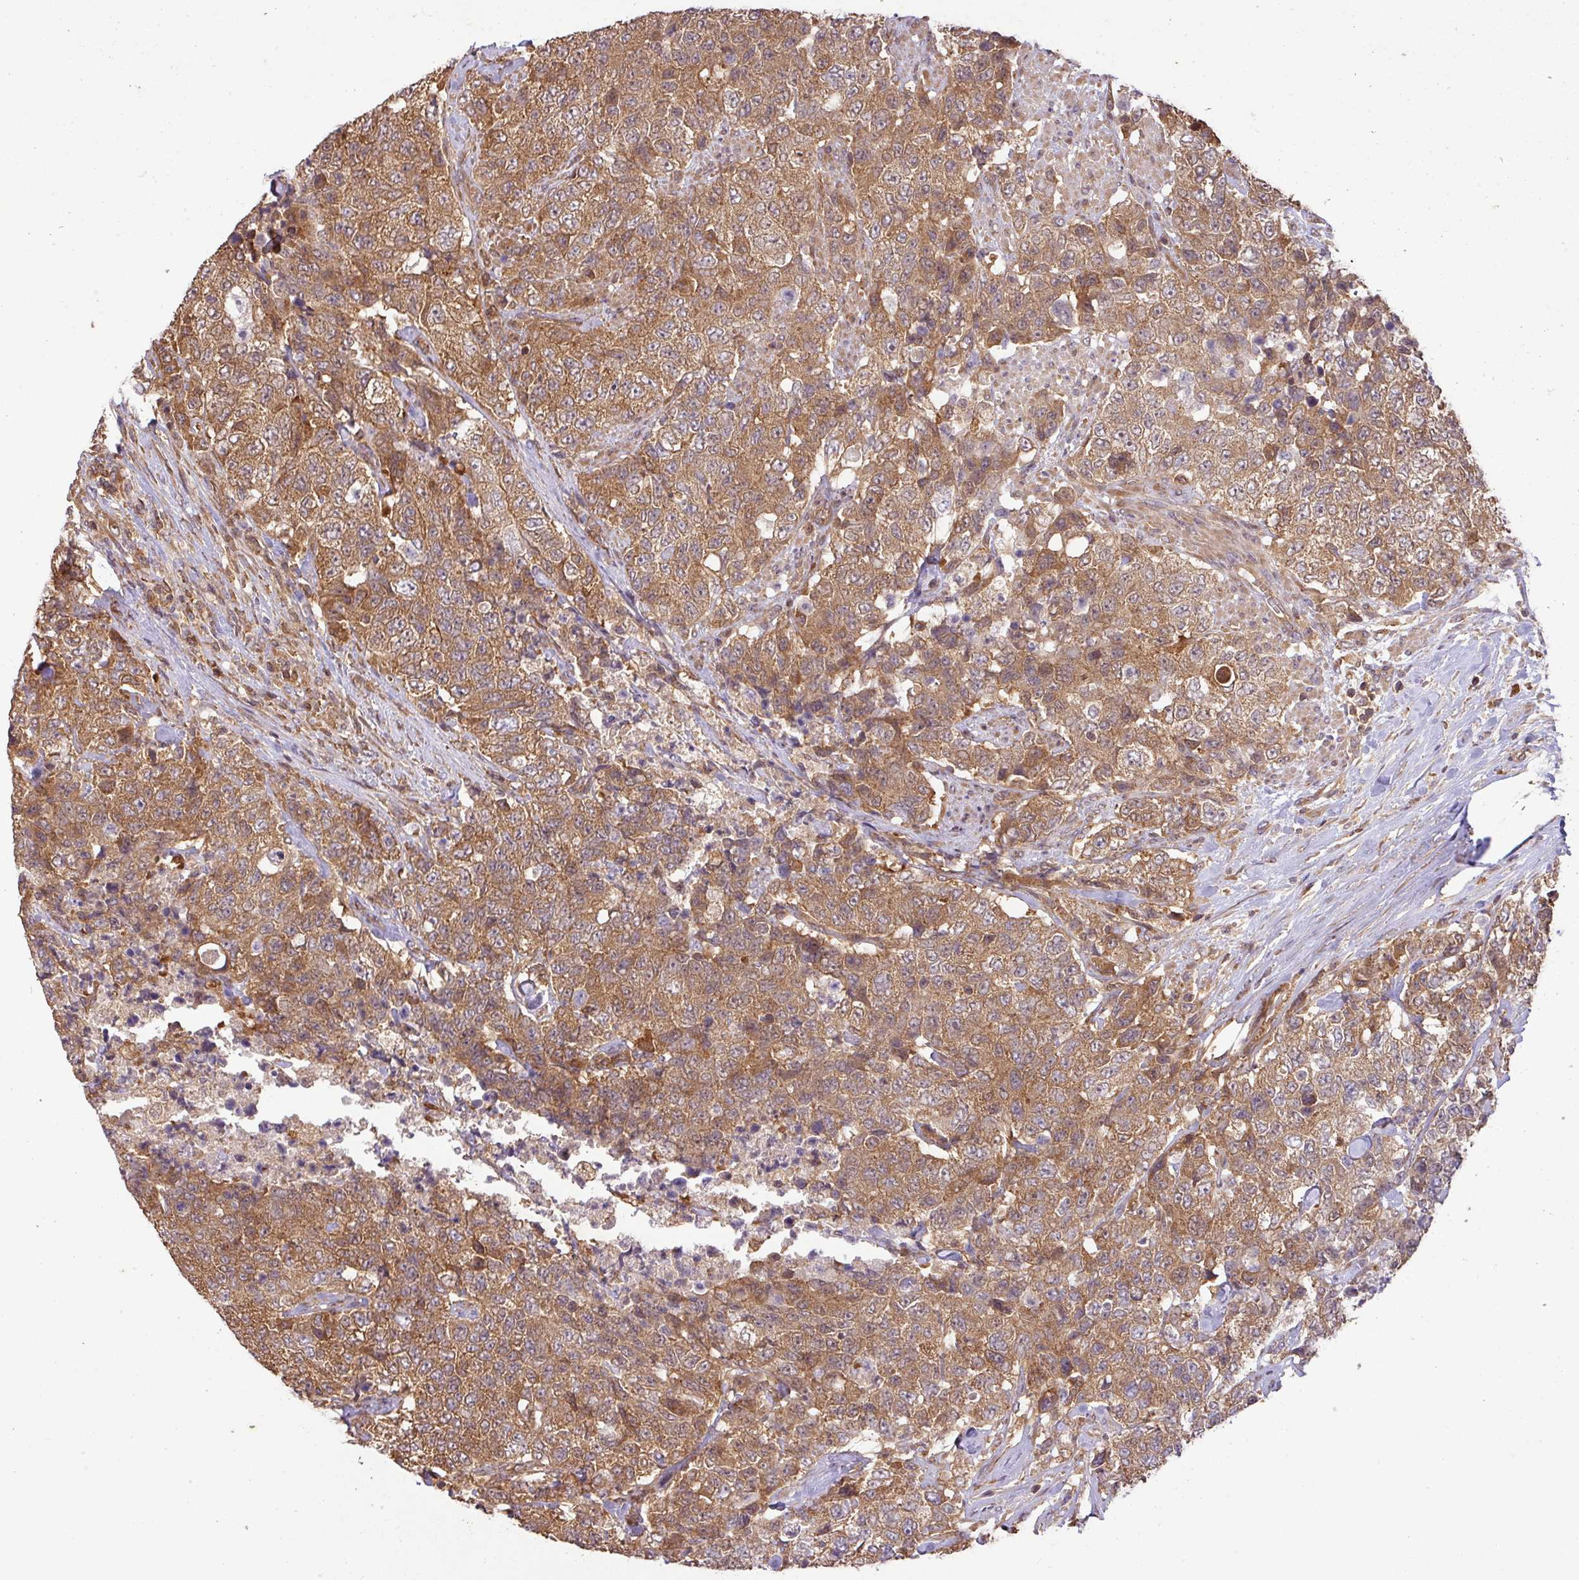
{"staining": {"intensity": "moderate", "quantity": ">75%", "location": "cytoplasmic/membranous"}, "tissue": "urothelial cancer", "cell_type": "Tumor cells", "image_type": "cancer", "snomed": [{"axis": "morphology", "description": "Urothelial carcinoma, High grade"}, {"axis": "topography", "description": "Urinary bladder"}], "caption": "This micrograph exhibits immunohistochemistry staining of urothelial cancer, with medium moderate cytoplasmic/membranous positivity in about >75% of tumor cells.", "gene": "GSPT1", "patient": {"sex": "female", "age": 78}}